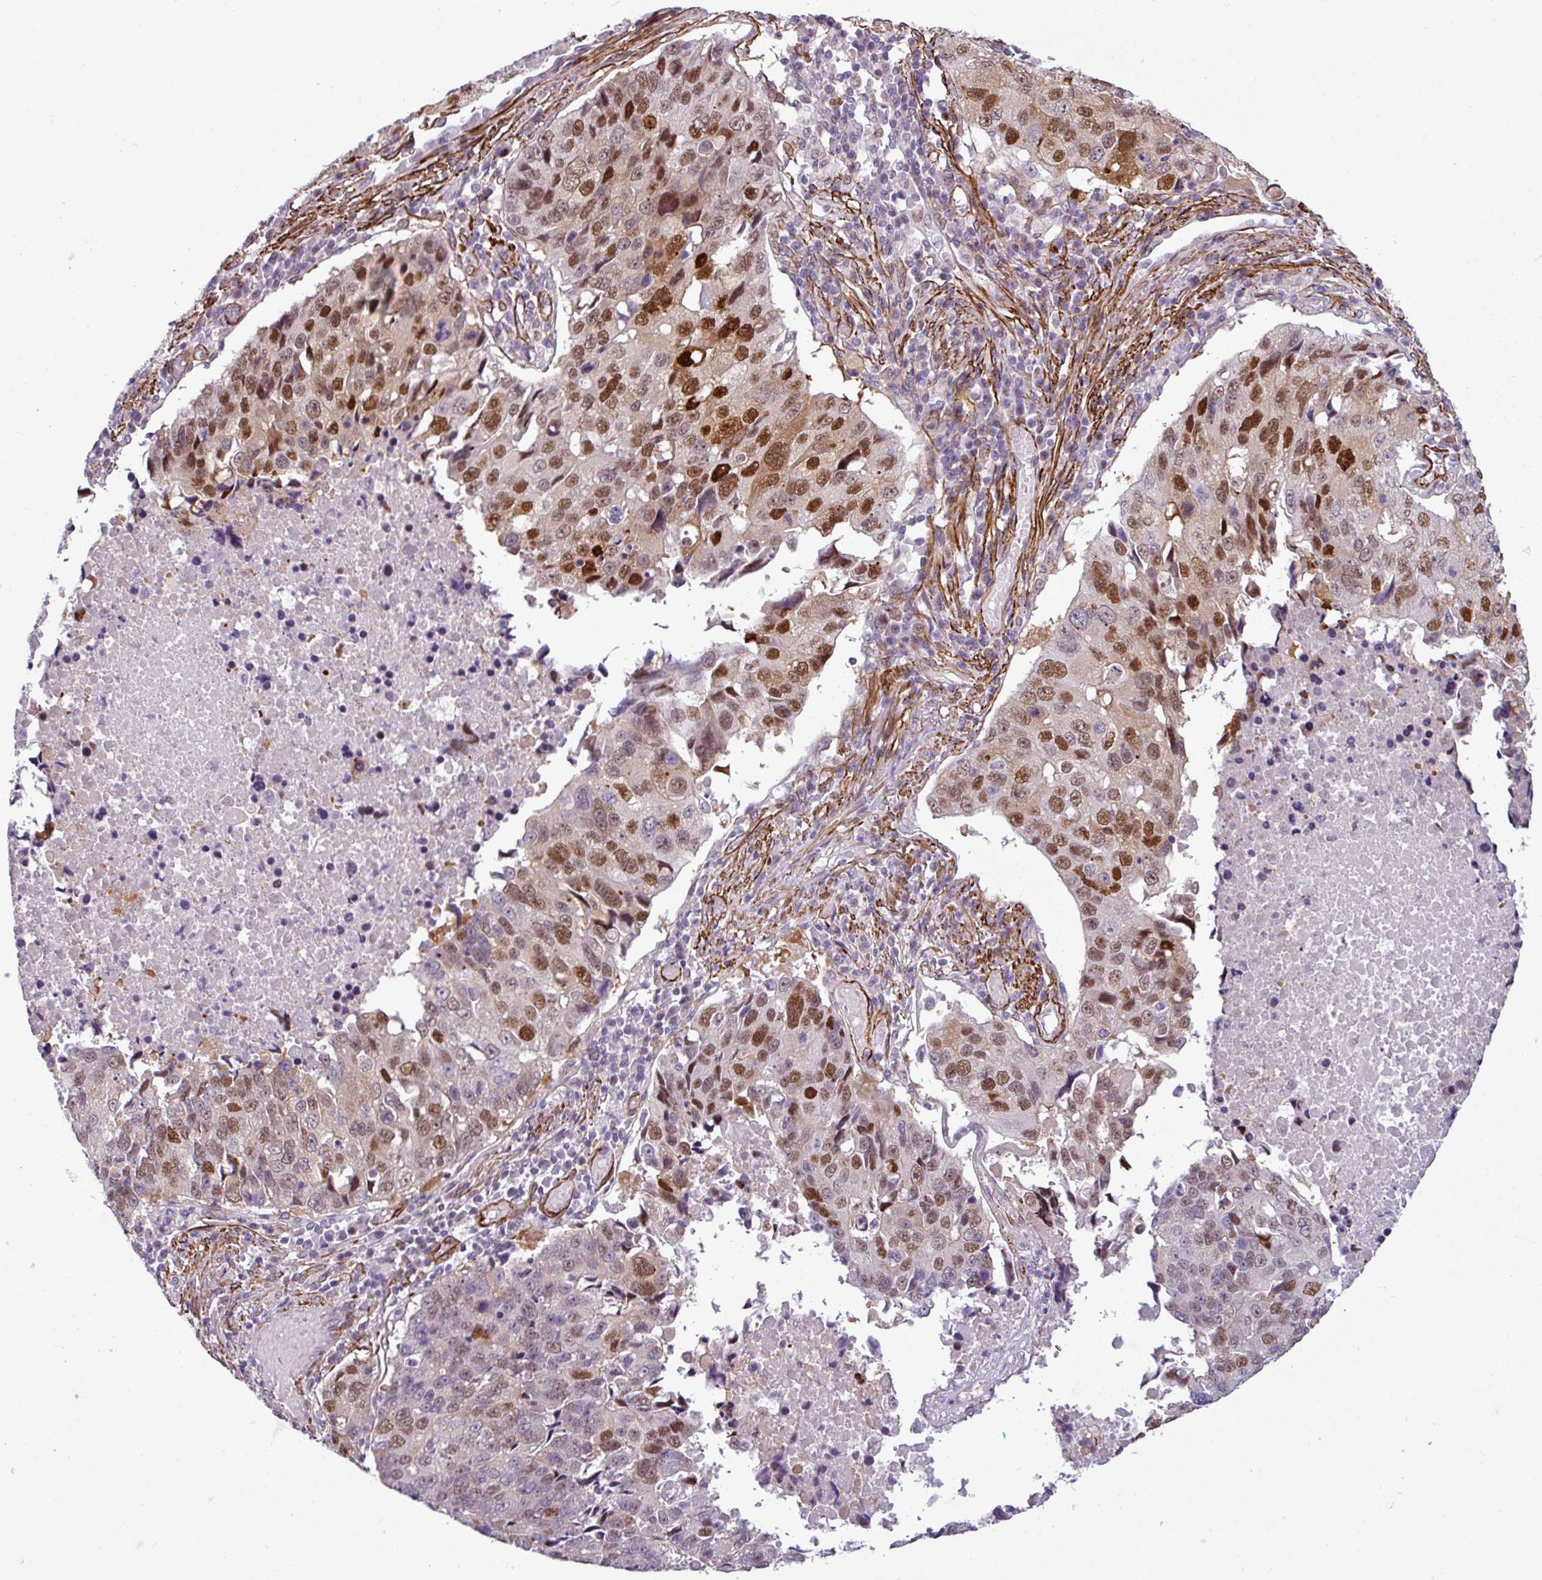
{"staining": {"intensity": "moderate", "quantity": "25%-75%", "location": "nuclear"}, "tissue": "lung cancer", "cell_type": "Tumor cells", "image_type": "cancer", "snomed": [{"axis": "morphology", "description": "Squamous cell carcinoma, NOS"}, {"axis": "topography", "description": "Lung"}], "caption": "Lung squamous cell carcinoma tissue shows moderate nuclear positivity in about 25%-75% of tumor cells, visualized by immunohistochemistry. The staining was performed using DAB, with brown indicating positive protein expression. Nuclei are stained blue with hematoxylin.", "gene": "ATP10A", "patient": {"sex": "female", "age": 66}}